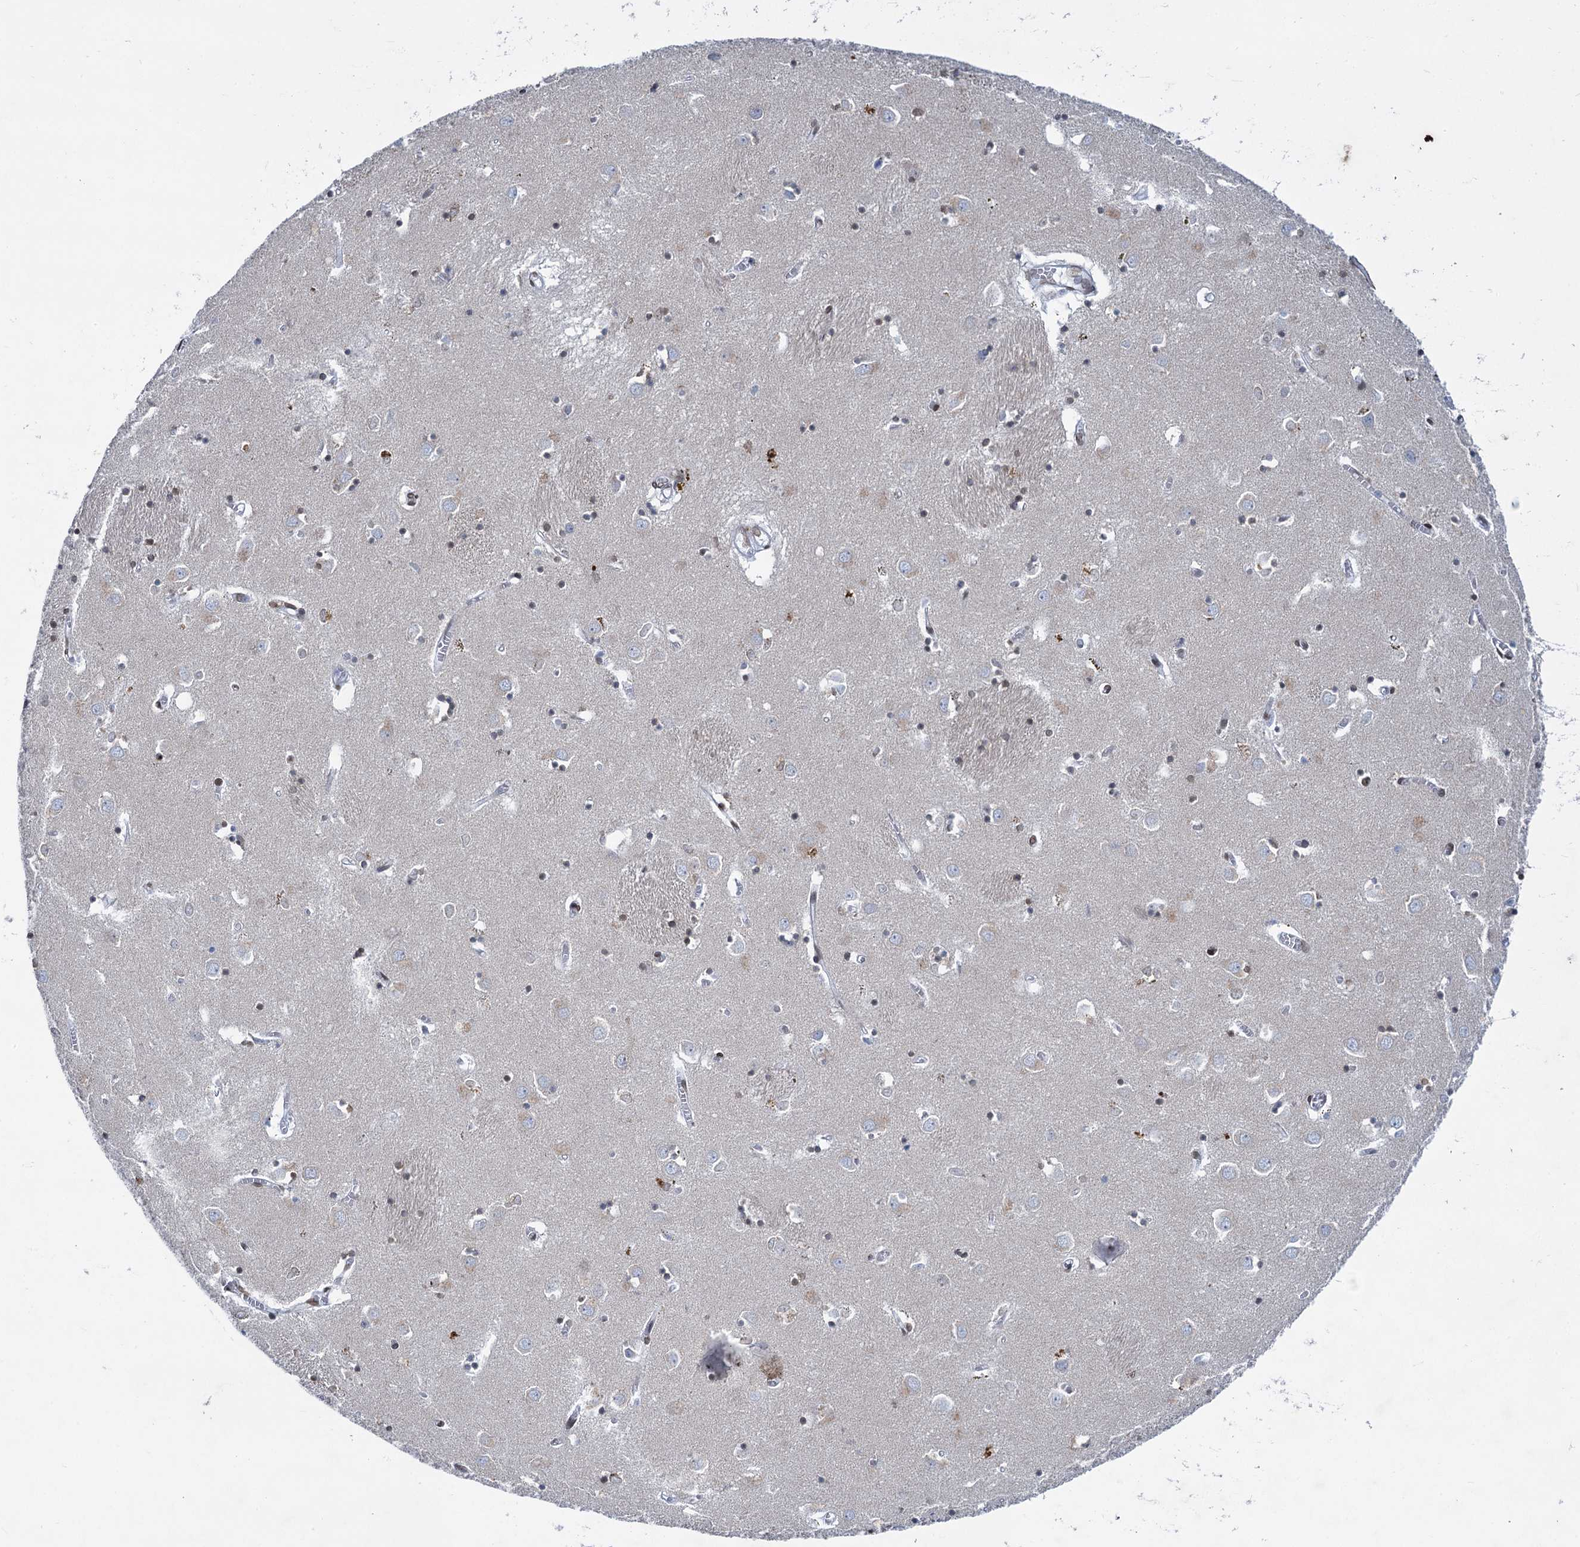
{"staining": {"intensity": "moderate", "quantity": "25%-75%", "location": "nuclear"}, "tissue": "caudate", "cell_type": "Glial cells", "image_type": "normal", "snomed": [{"axis": "morphology", "description": "Normal tissue, NOS"}, {"axis": "topography", "description": "Lateral ventricle wall"}], "caption": "Caudate stained for a protein demonstrates moderate nuclear positivity in glial cells. The protein of interest is shown in brown color, while the nuclei are stained blue.", "gene": "PRSS35", "patient": {"sex": "male", "age": 70}}